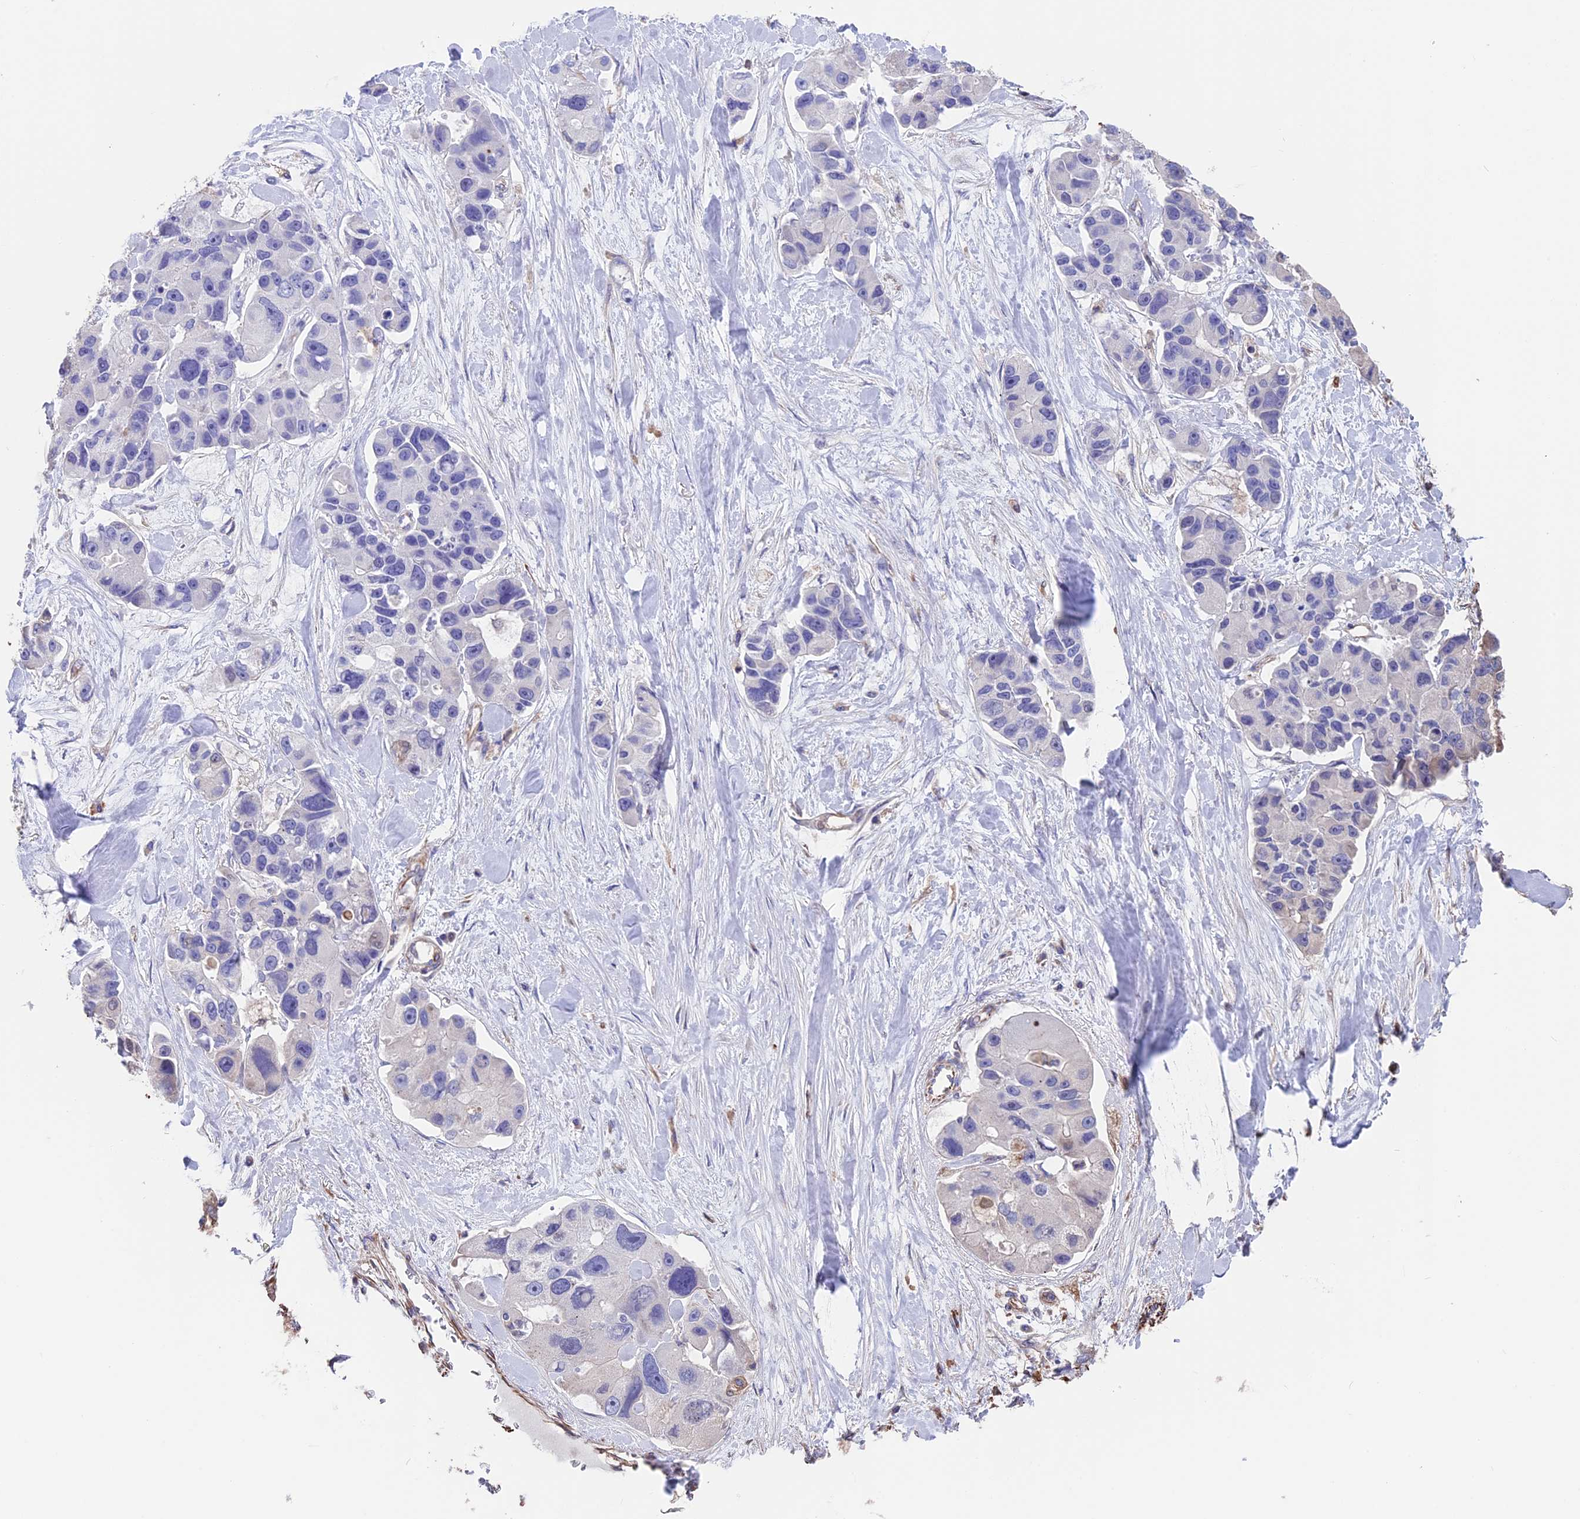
{"staining": {"intensity": "negative", "quantity": "none", "location": "none"}, "tissue": "lung cancer", "cell_type": "Tumor cells", "image_type": "cancer", "snomed": [{"axis": "morphology", "description": "Adenocarcinoma, NOS"}, {"axis": "topography", "description": "Lung"}], "caption": "This is an IHC image of lung cancer. There is no positivity in tumor cells.", "gene": "SEH1L", "patient": {"sex": "female", "age": 54}}